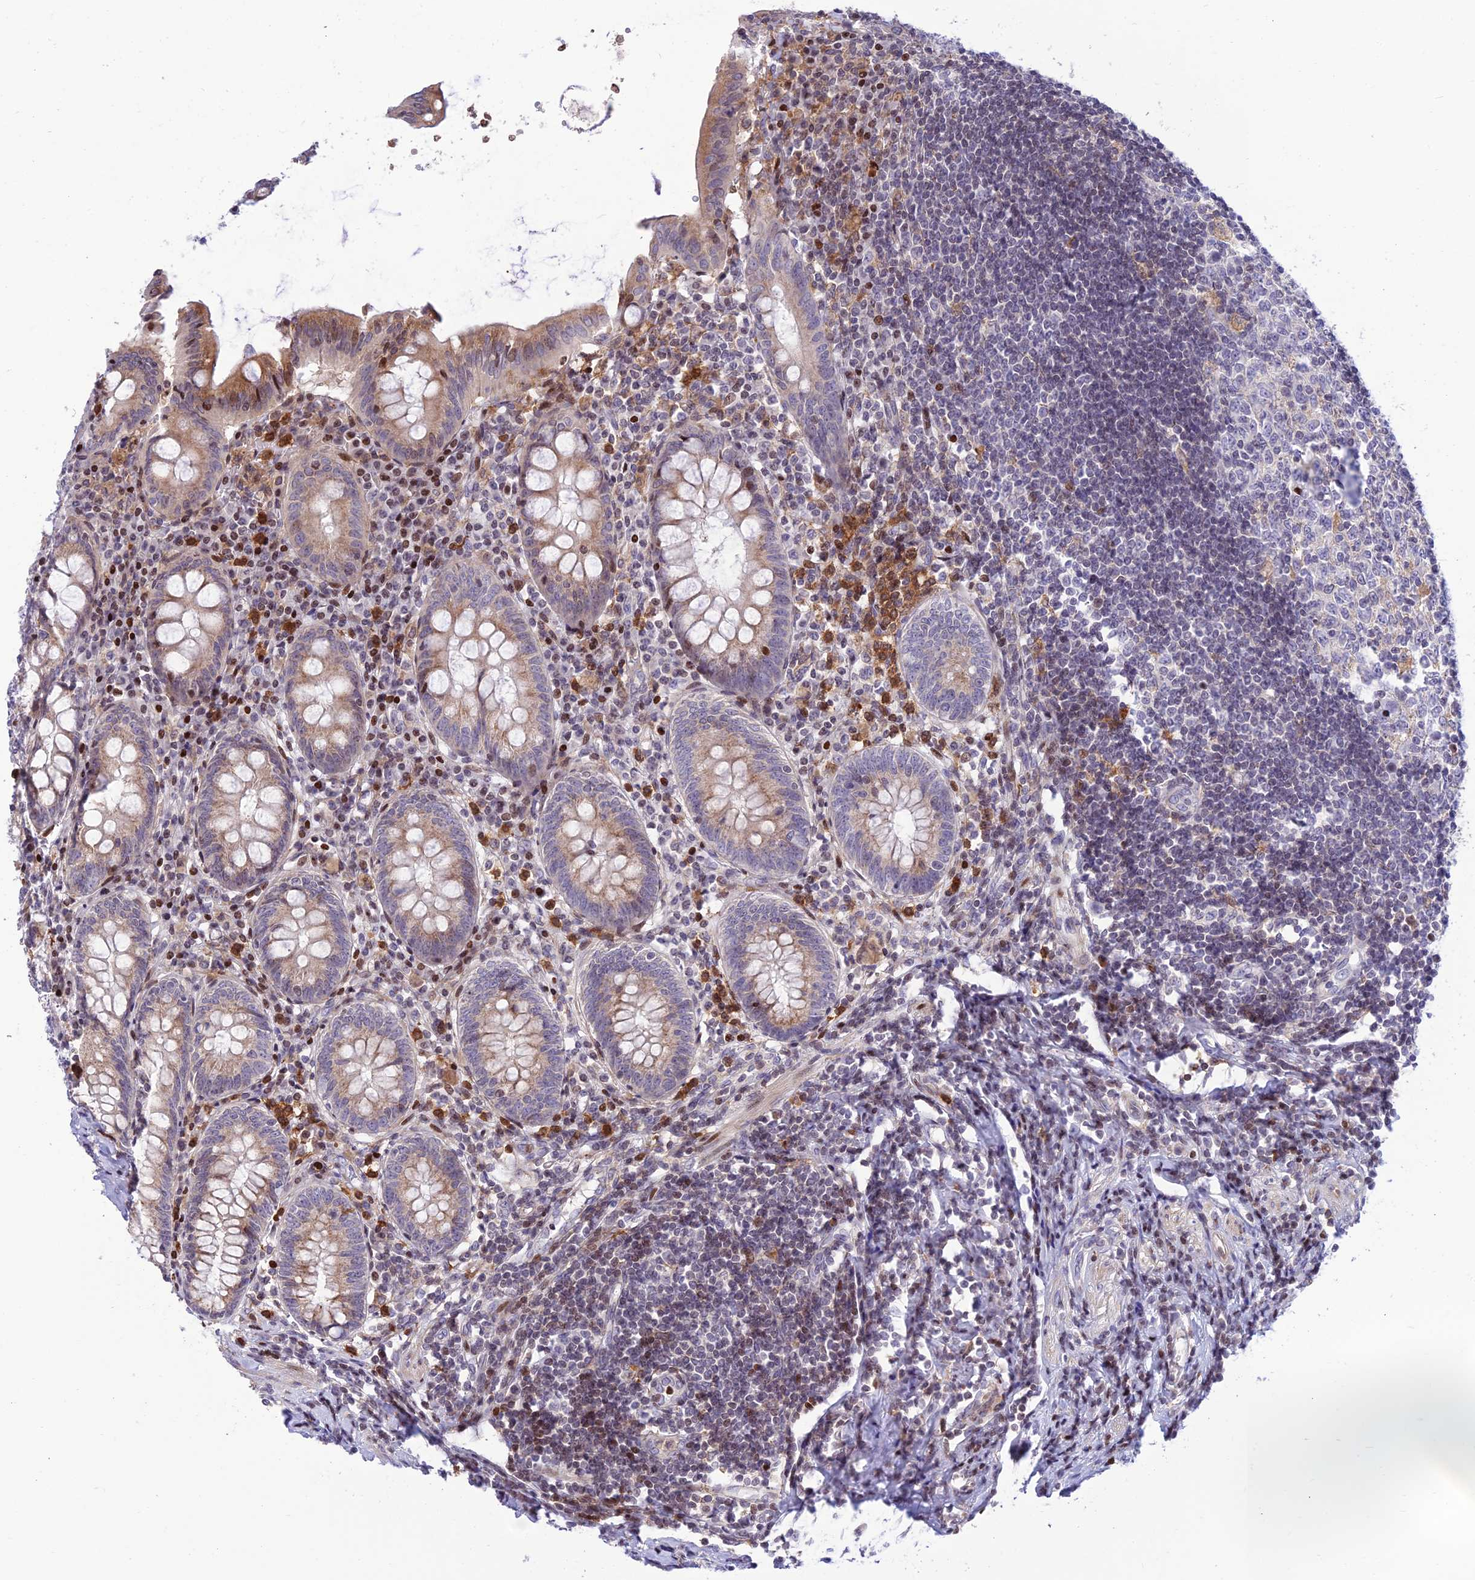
{"staining": {"intensity": "moderate", "quantity": "25%-75%", "location": "cytoplasmic/membranous"}, "tissue": "appendix", "cell_type": "Glandular cells", "image_type": "normal", "snomed": [{"axis": "morphology", "description": "Normal tissue, NOS"}, {"axis": "topography", "description": "Appendix"}], "caption": "Immunohistochemical staining of unremarkable appendix exhibits medium levels of moderate cytoplasmic/membranous positivity in approximately 25%-75% of glandular cells.", "gene": "FAM186B", "patient": {"sex": "female", "age": 54}}